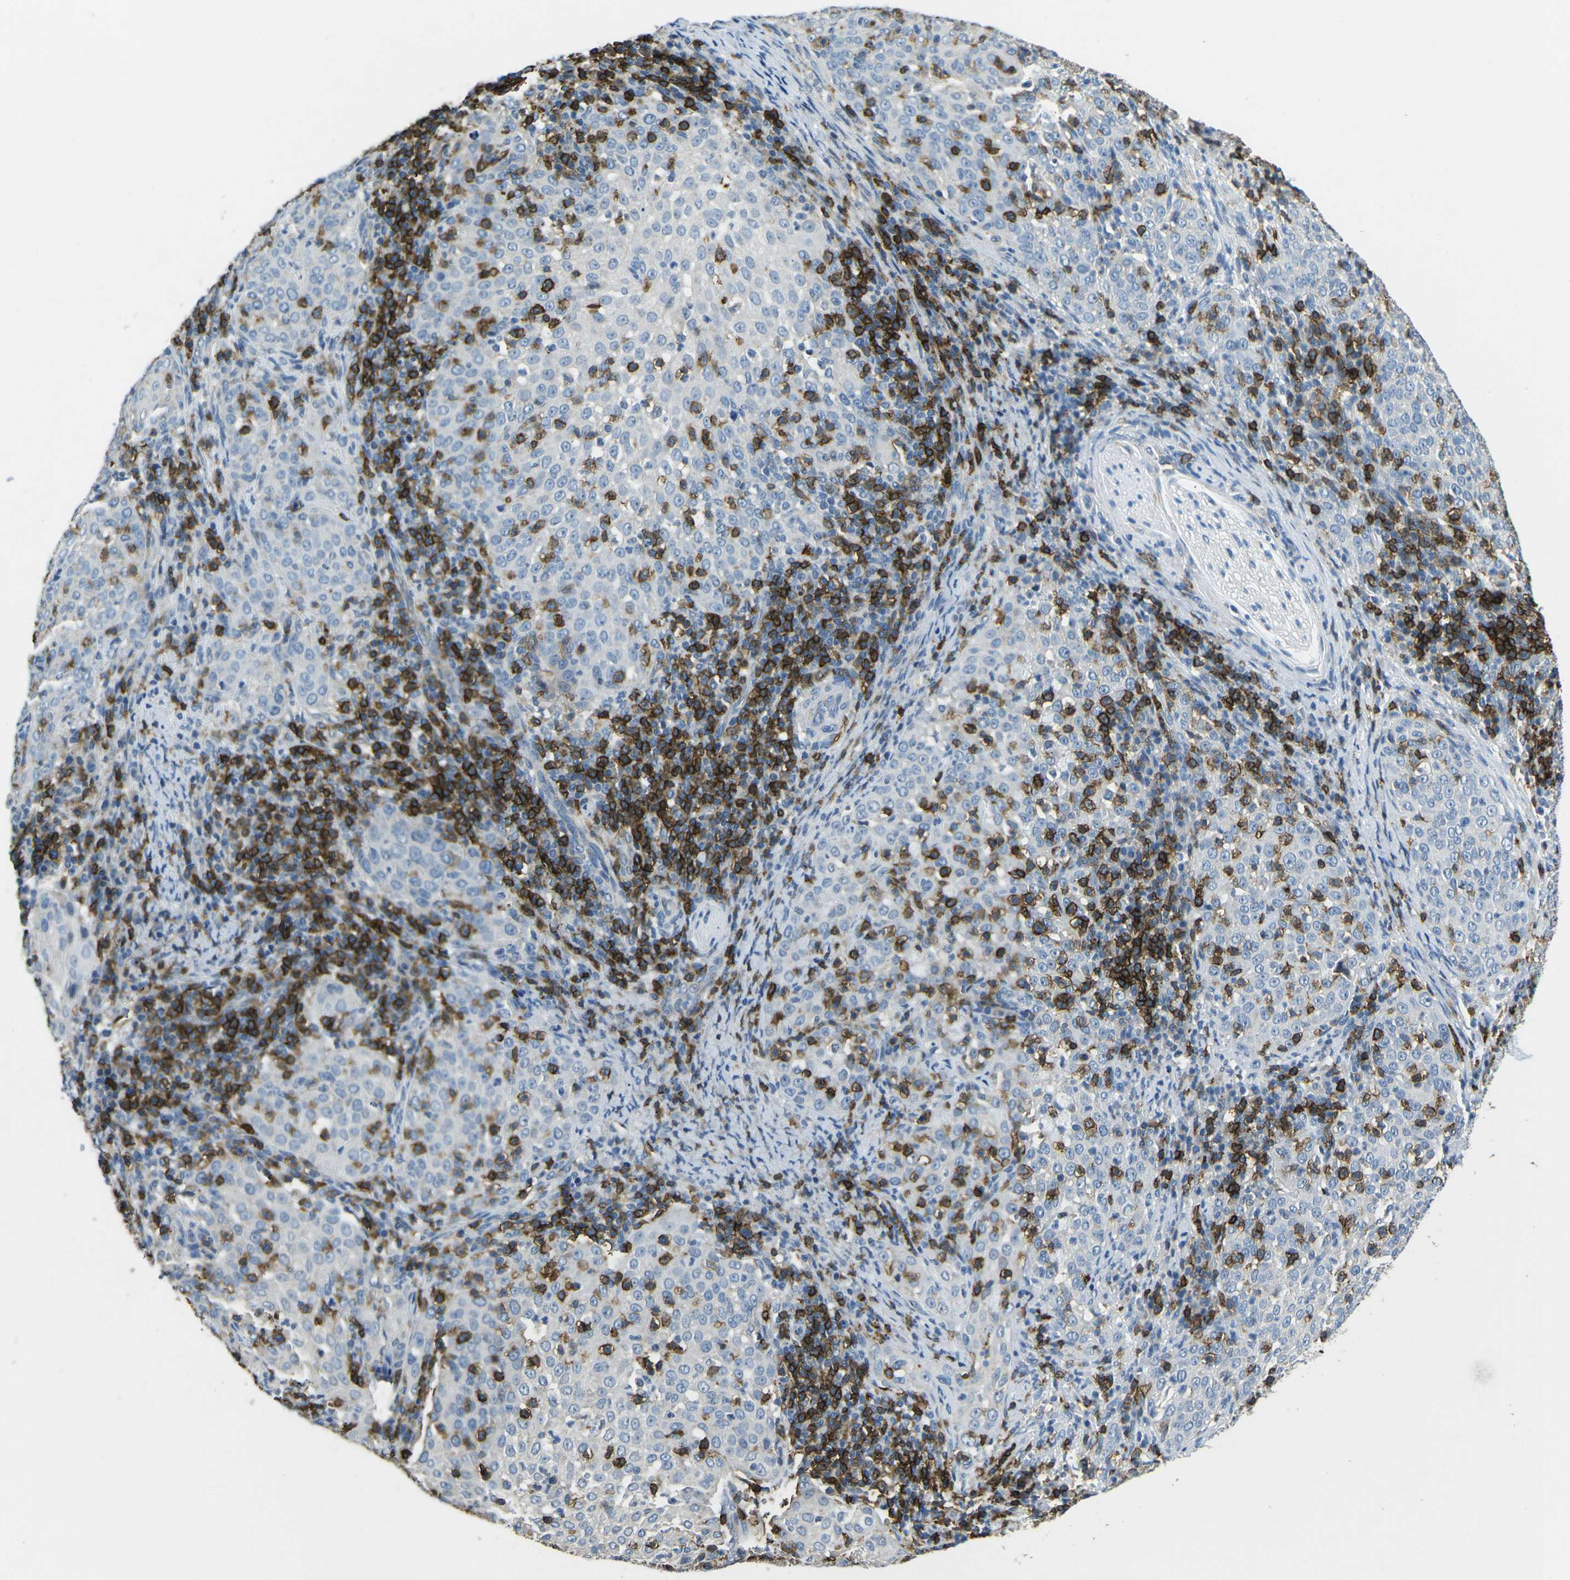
{"staining": {"intensity": "negative", "quantity": "none", "location": "none"}, "tissue": "cervical cancer", "cell_type": "Tumor cells", "image_type": "cancer", "snomed": [{"axis": "morphology", "description": "Squamous cell carcinoma, NOS"}, {"axis": "topography", "description": "Cervix"}], "caption": "This is an immunohistochemistry micrograph of cervical cancer. There is no expression in tumor cells.", "gene": "CD6", "patient": {"sex": "female", "age": 51}}